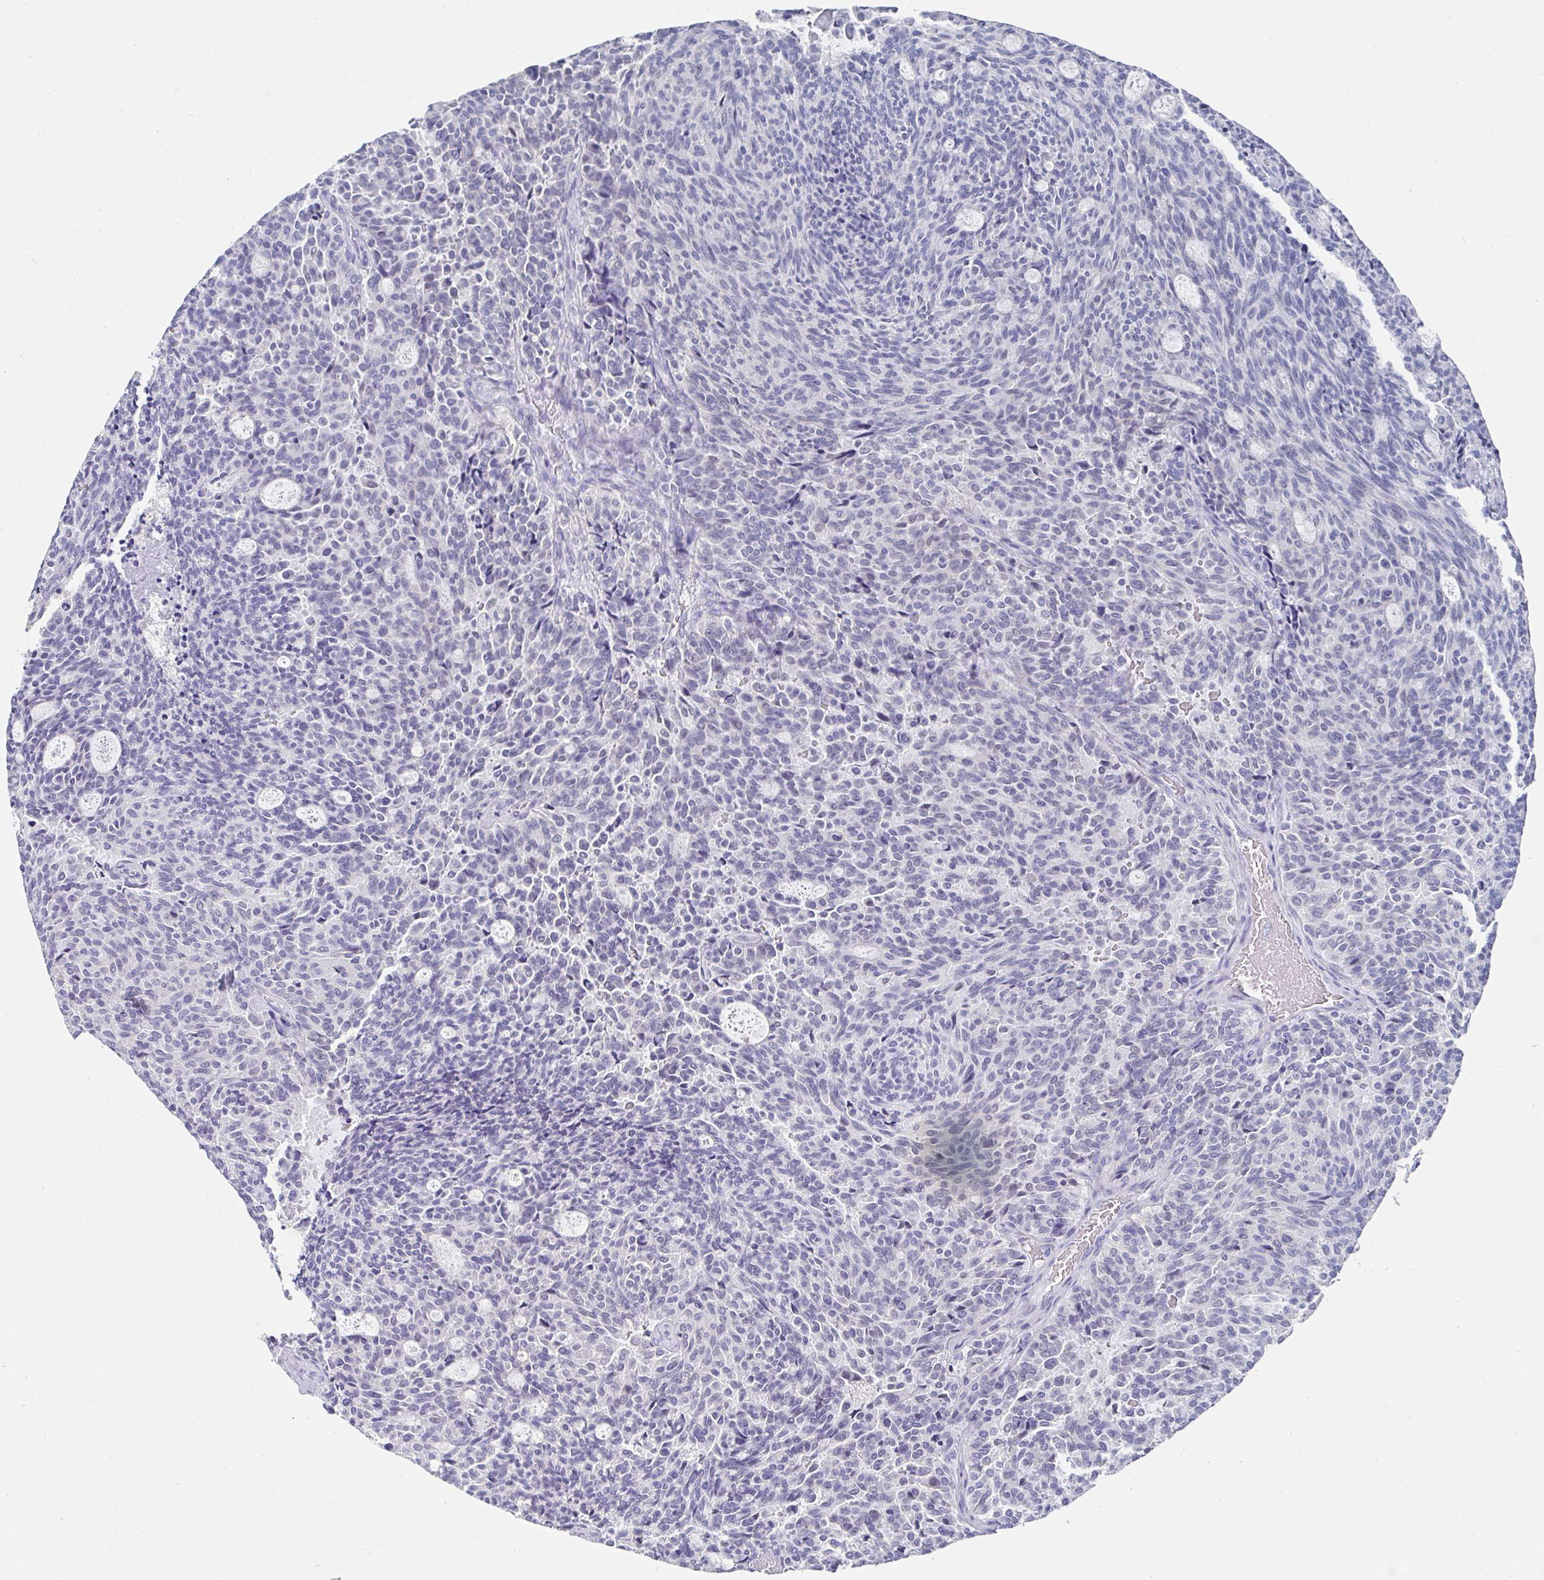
{"staining": {"intensity": "negative", "quantity": "none", "location": "none"}, "tissue": "carcinoid", "cell_type": "Tumor cells", "image_type": "cancer", "snomed": [{"axis": "morphology", "description": "Carcinoid, malignant, NOS"}, {"axis": "topography", "description": "Pancreas"}], "caption": "This is an IHC histopathology image of human carcinoid (malignant). There is no staining in tumor cells.", "gene": "TNFRSF8", "patient": {"sex": "female", "age": 54}}